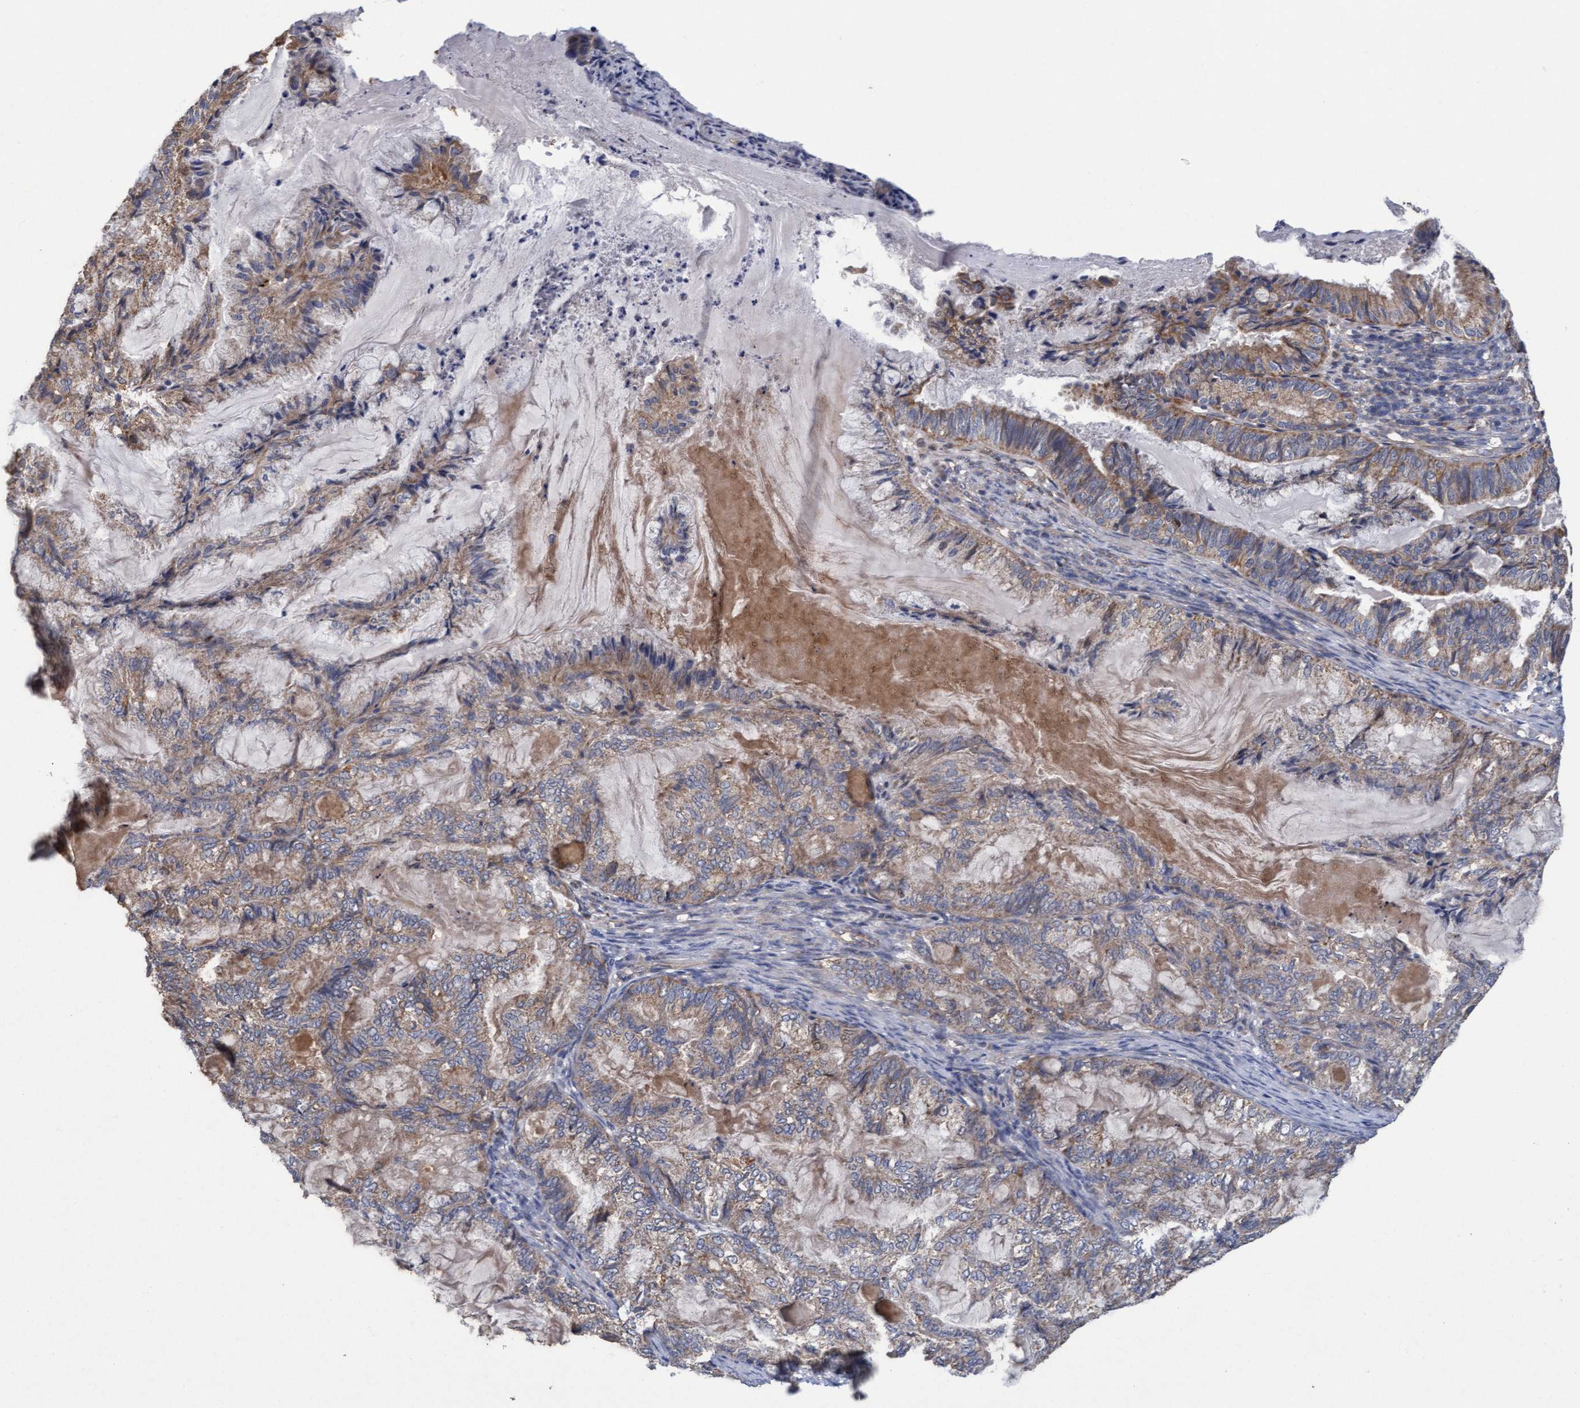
{"staining": {"intensity": "weak", "quantity": "25%-75%", "location": "cytoplasmic/membranous"}, "tissue": "endometrial cancer", "cell_type": "Tumor cells", "image_type": "cancer", "snomed": [{"axis": "morphology", "description": "Adenocarcinoma, NOS"}, {"axis": "topography", "description": "Endometrium"}], "caption": "Endometrial adenocarcinoma stained for a protein (brown) demonstrates weak cytoplasmic/membranous positive expression in approximately 25%-75% of tumor cells.", "gene": "MRPL38", "patient": {"sex": "female", "age": 86}}